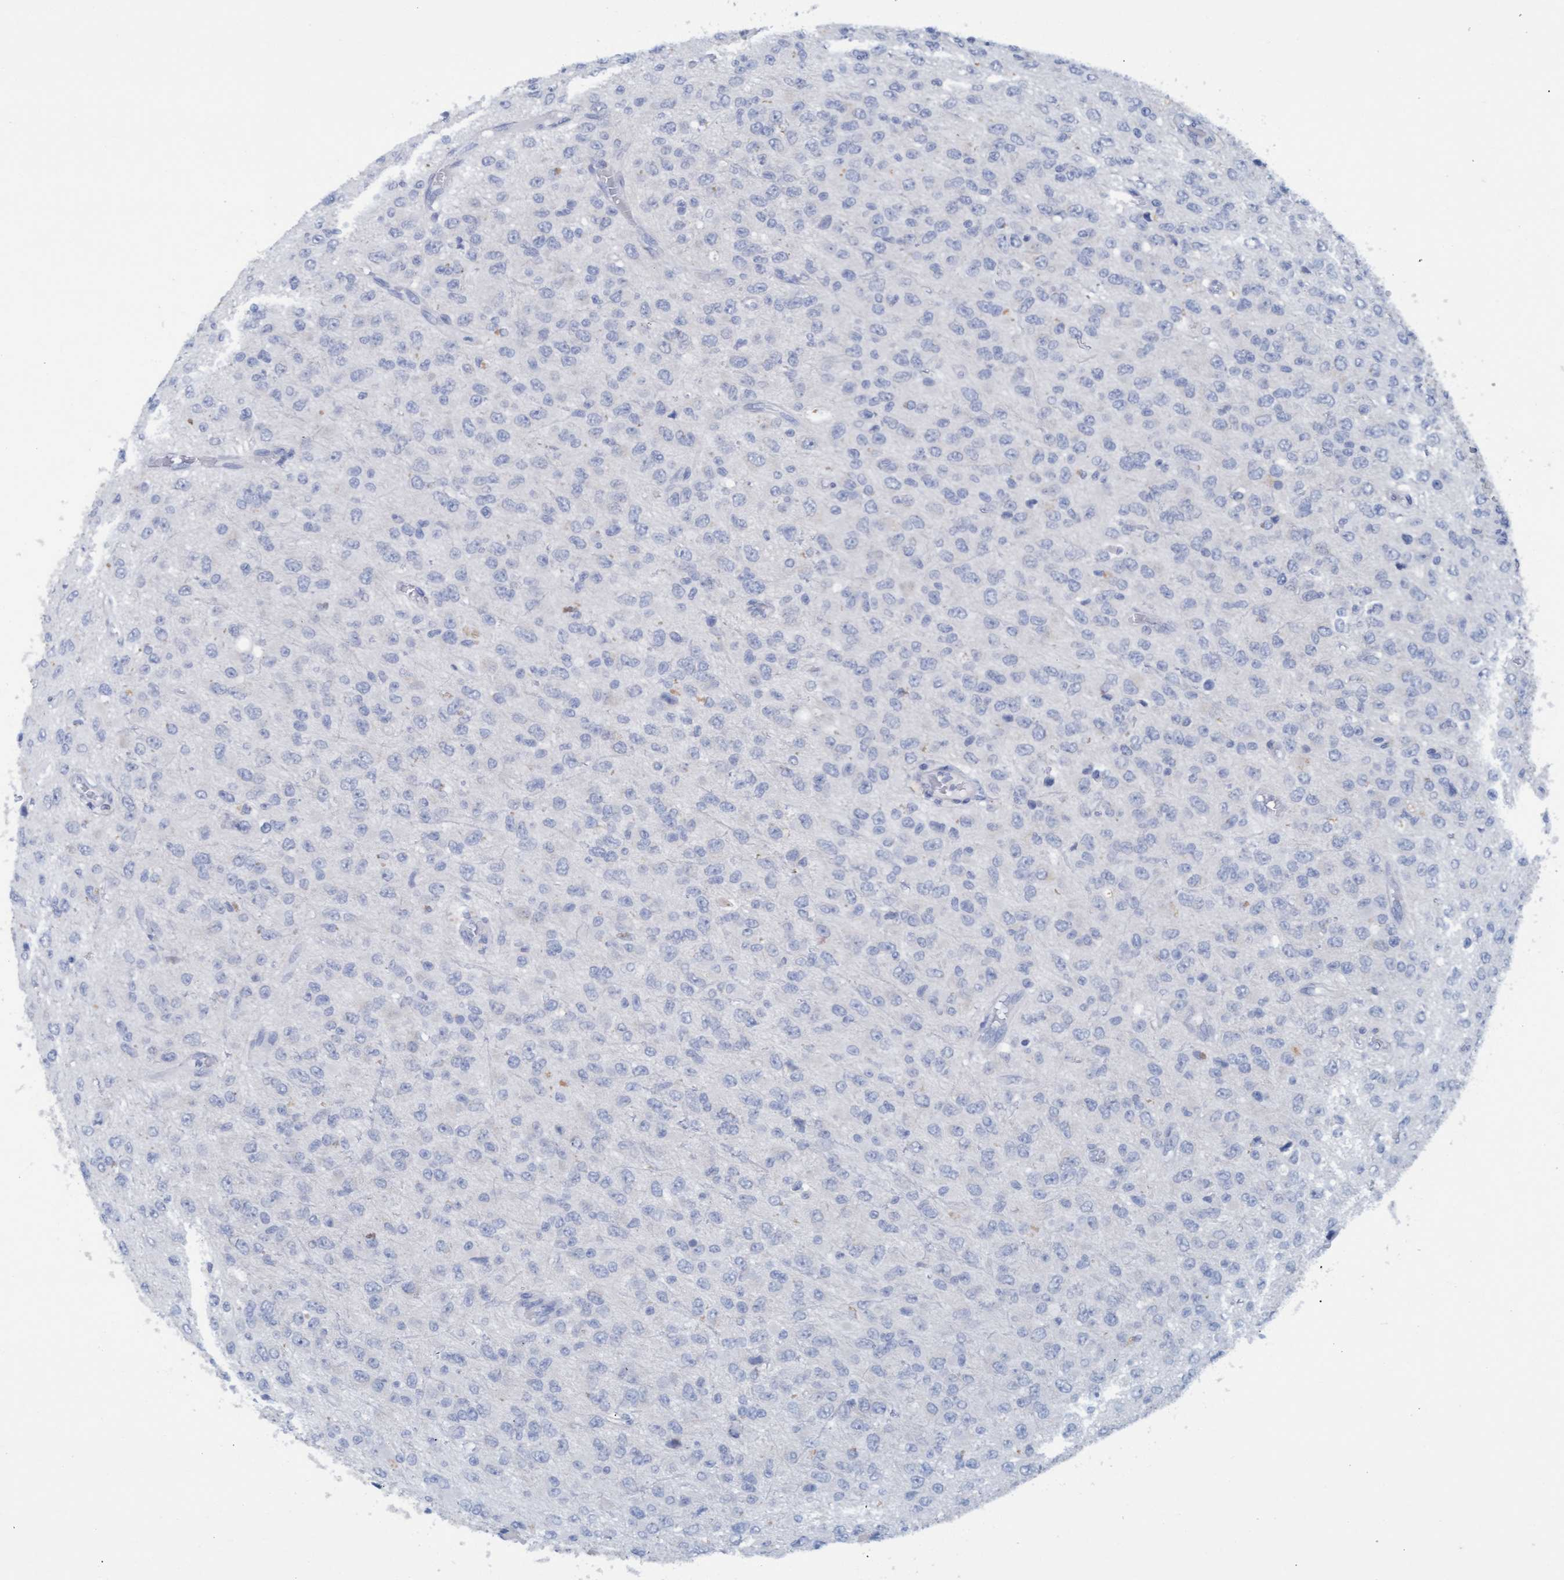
{"staining": {"intensity": "negative", "quantity": "none", "location": "none"}, "tissue": "glioma", "cell_type": "Tumor cells", "image_type": "cancer", "snomed": [{"axis": "morphology", "description": "Glioma, malignant, High grade"}, {"axis": "topography", "description": "pancreas cauda"}], "caption": "This is an IHC image of human glioma. There is no staining in tumor cells.", "gene": "SSTR3", "patient": {"sex": "male", "age": 60}}